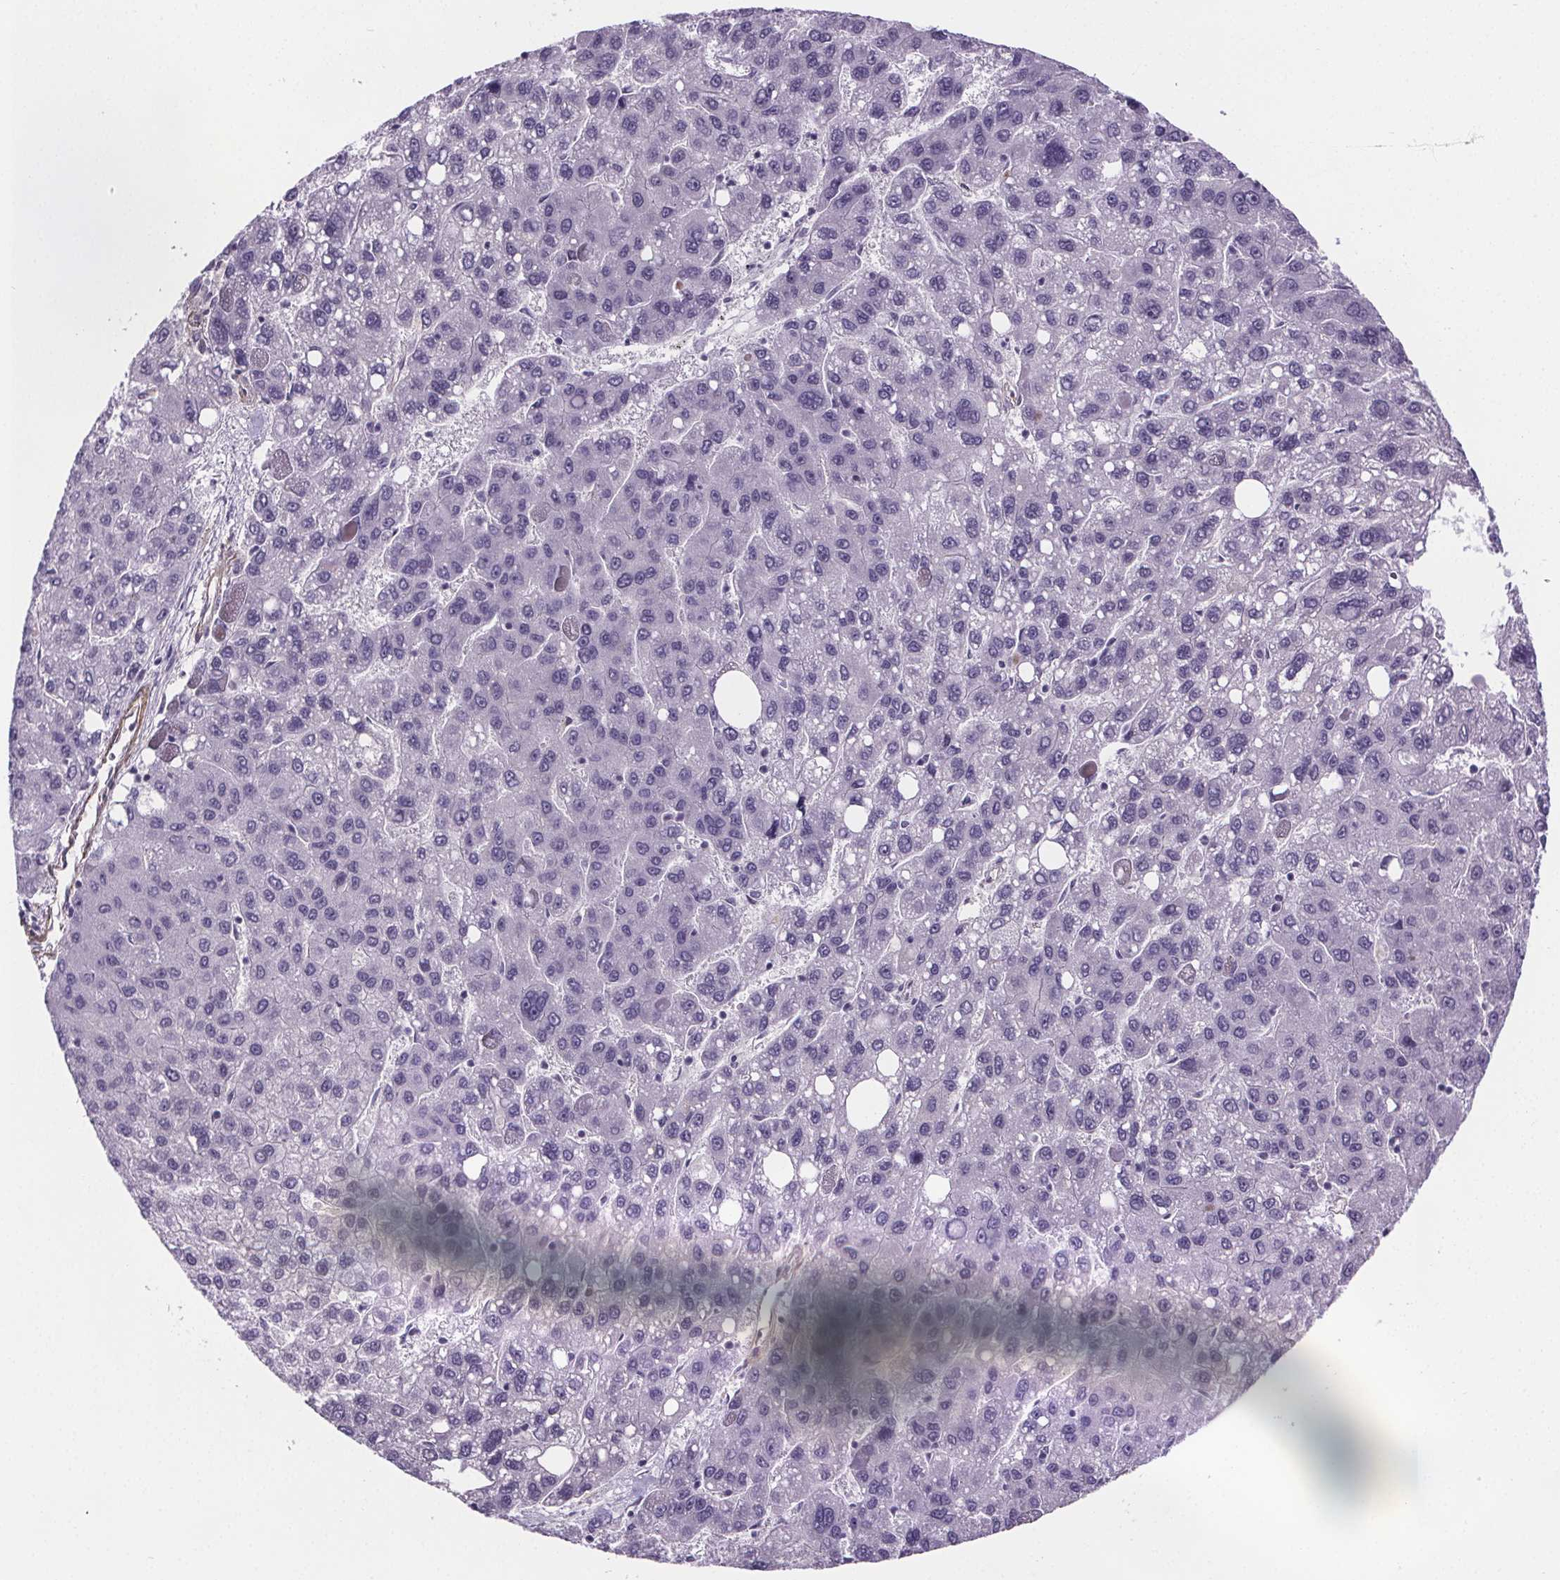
{"staining": {"intensity": "negative", "quantity": "none", "location": "none"}, "tissue": "liver cancer", "cell_type": "Tumor cells", "image_type": "cancer", "snomed": [{"axis": "morphology", "description": "Carcinoma, Hepatocellular, NOS"}, {"axis": "topography", "description": "Liver"}], "caption": "Photomicrograph shows no protein positivity in tumor cells of liver cancer (hepatocellular carcinoma) tissue.", "gene": "TTC12", "patient": {"sex": "female", "age": 82}}